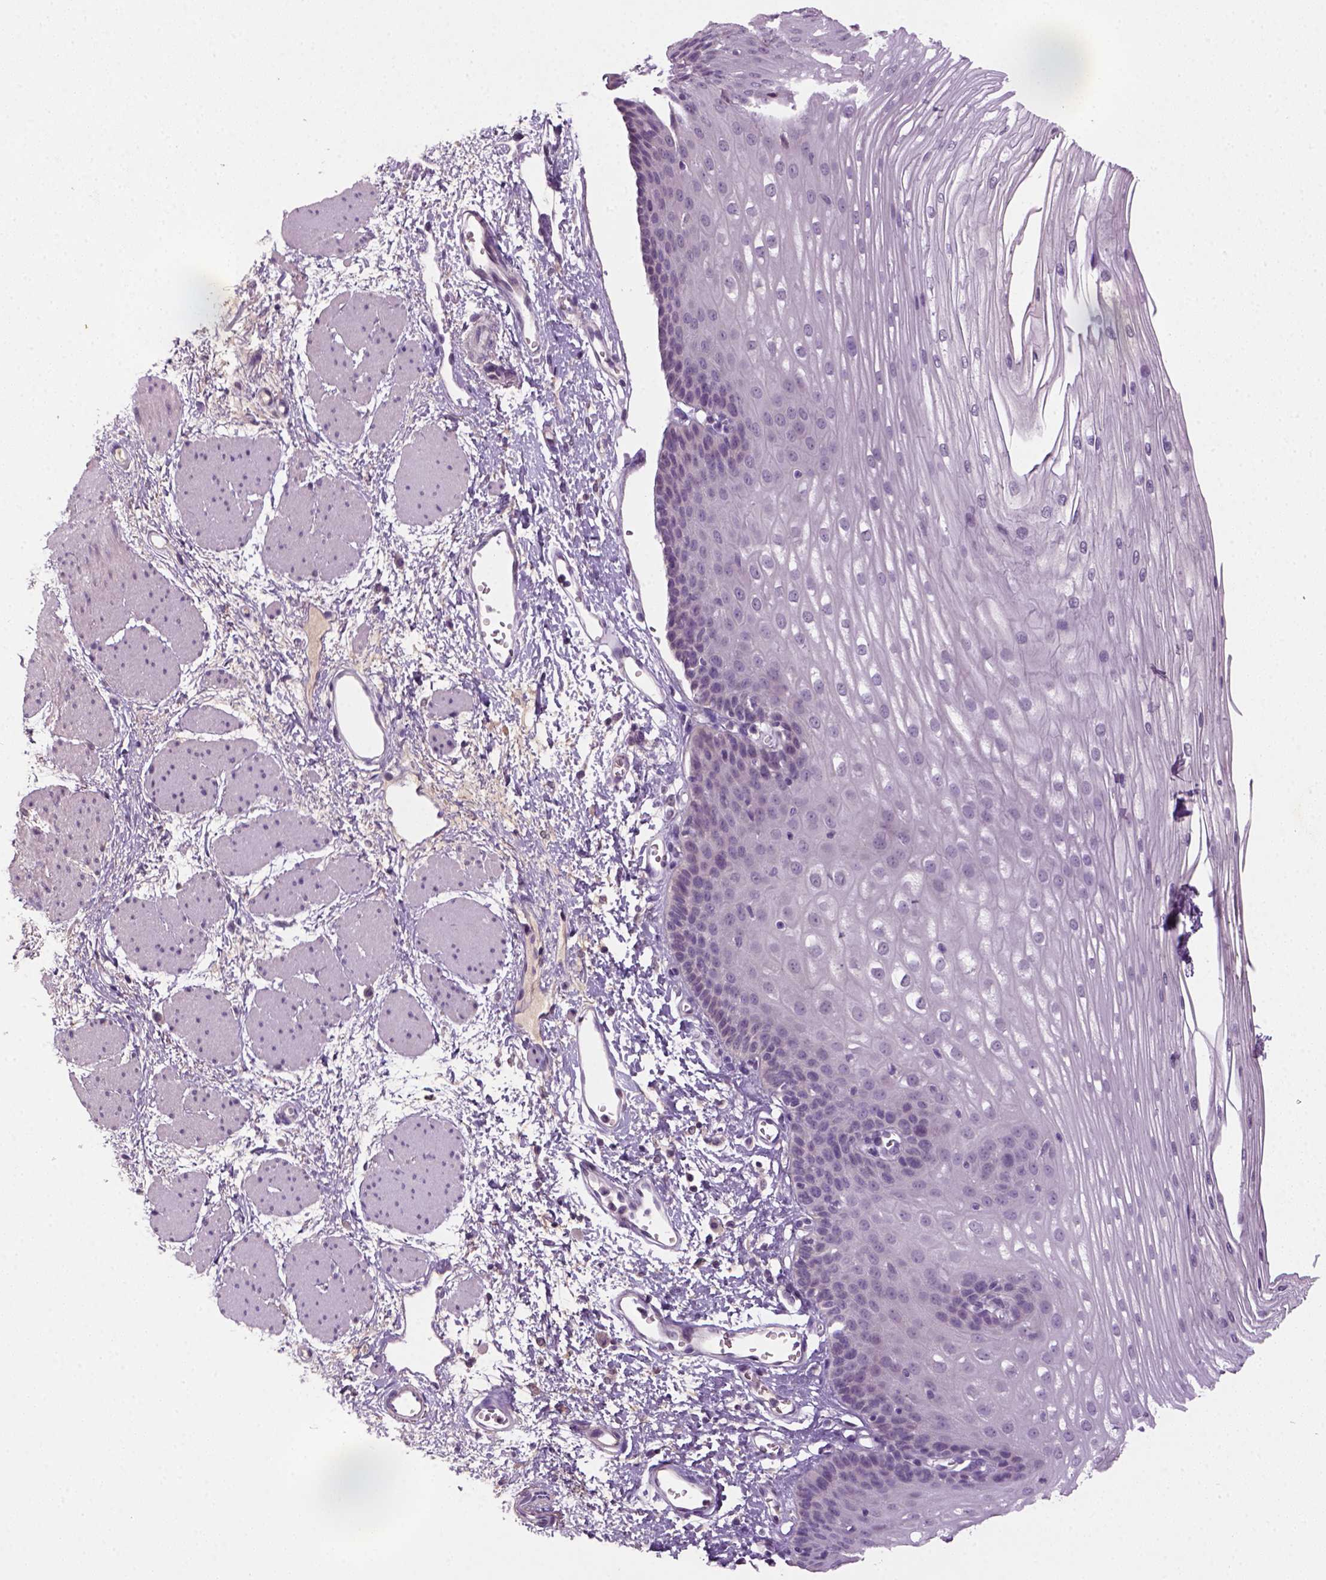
{"staining": {"intensity": "negative", "quantity": "none", "location": "none"}, "tissue": "esophagus", "cell_type": "Squamous epithelial cells", "image_type": "normal", "snomed": [{"axis": "morphology", "description": "Normal tissue, NOS"}, {"axis": "topography", "description": "Esophagus"}], "caption": "High magnification brightfield microscopy of unremarkable esophagus stained with DAB (brown) and counterstained with hematoxylin (blue): squamous epithelial cells show no significant staining. (DAB IHC, high magnification).", "gene": "NLGN2", "patient": {"sex": "male", "age": 62}}